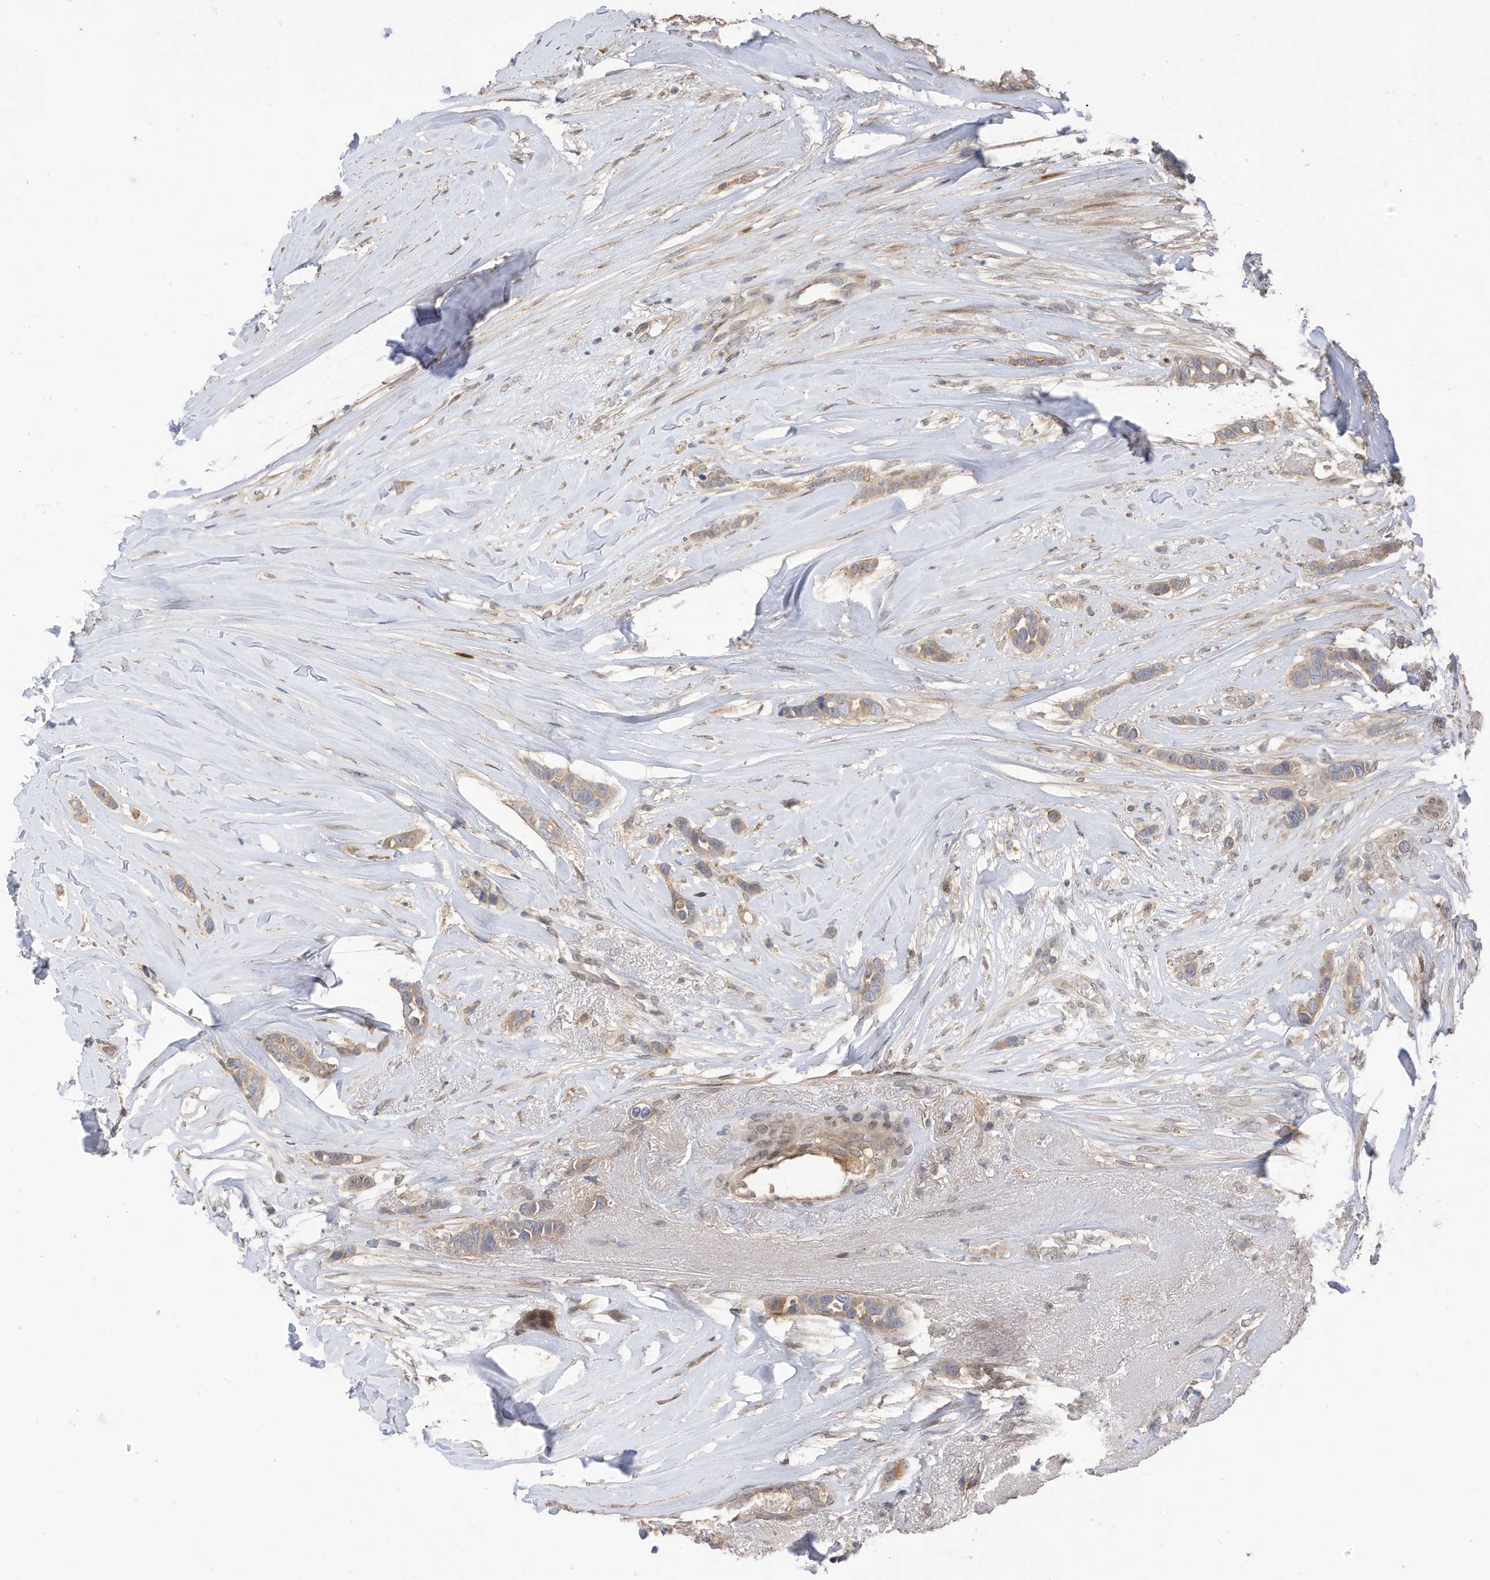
{"staining": {"intensity": "weak", "quantity": ">75%", "location": "cytoplasmic/membranous"}, "tissue": "breast cancer", "cell_type": "Tumor cells", "image_type": "cancer", "snomed": [{"axis": "morphology", "description": "Lobular carcinoma"}, {"axis": "topography", "description": "Breast"}], "caption": "Breast cancer stained for a protein reveals weak cytoplasmic/membranous positivity in tumor cells.", "gene": "REC8", "patient": {"sex": "female", "age": 51}}